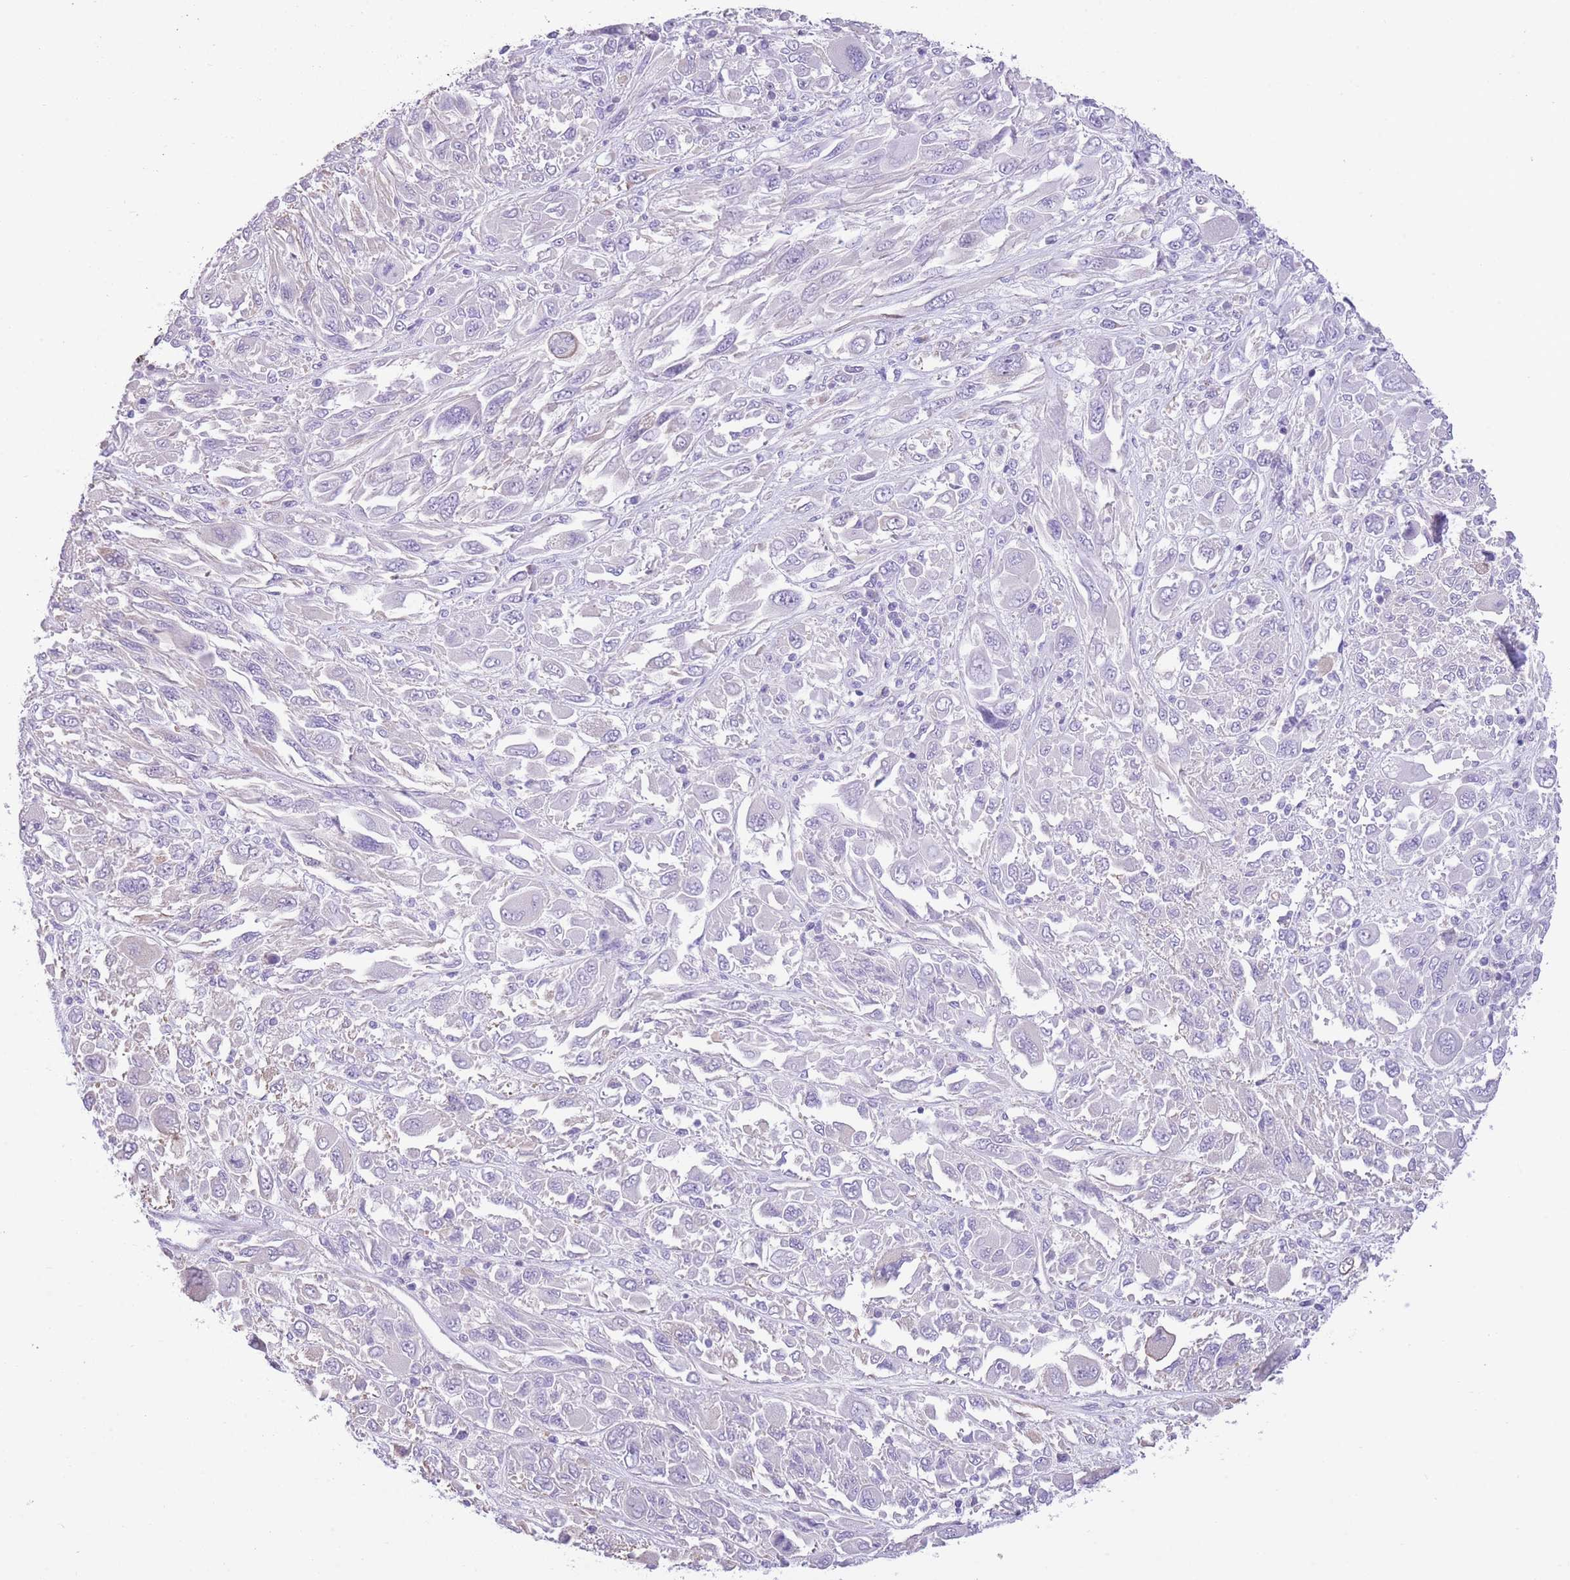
{"staining": {"intensity": "negative", "quantity": "none", "location": "none"}, "tissue": "melanoma", "cell_type": "Tumor cells", "image_type": "cancer", "snomed": [{"axis": "morphology", "description": "Malignant melanoma, NOS"}, {"axis": "topography", "description": "Skin"}], "caption": "An IHC histopathology image of melanoma is shown. There is no staining in tumor cells of melanoma.", "gene": "RHOU", "patient": {"sex": "female", "age": 91}}